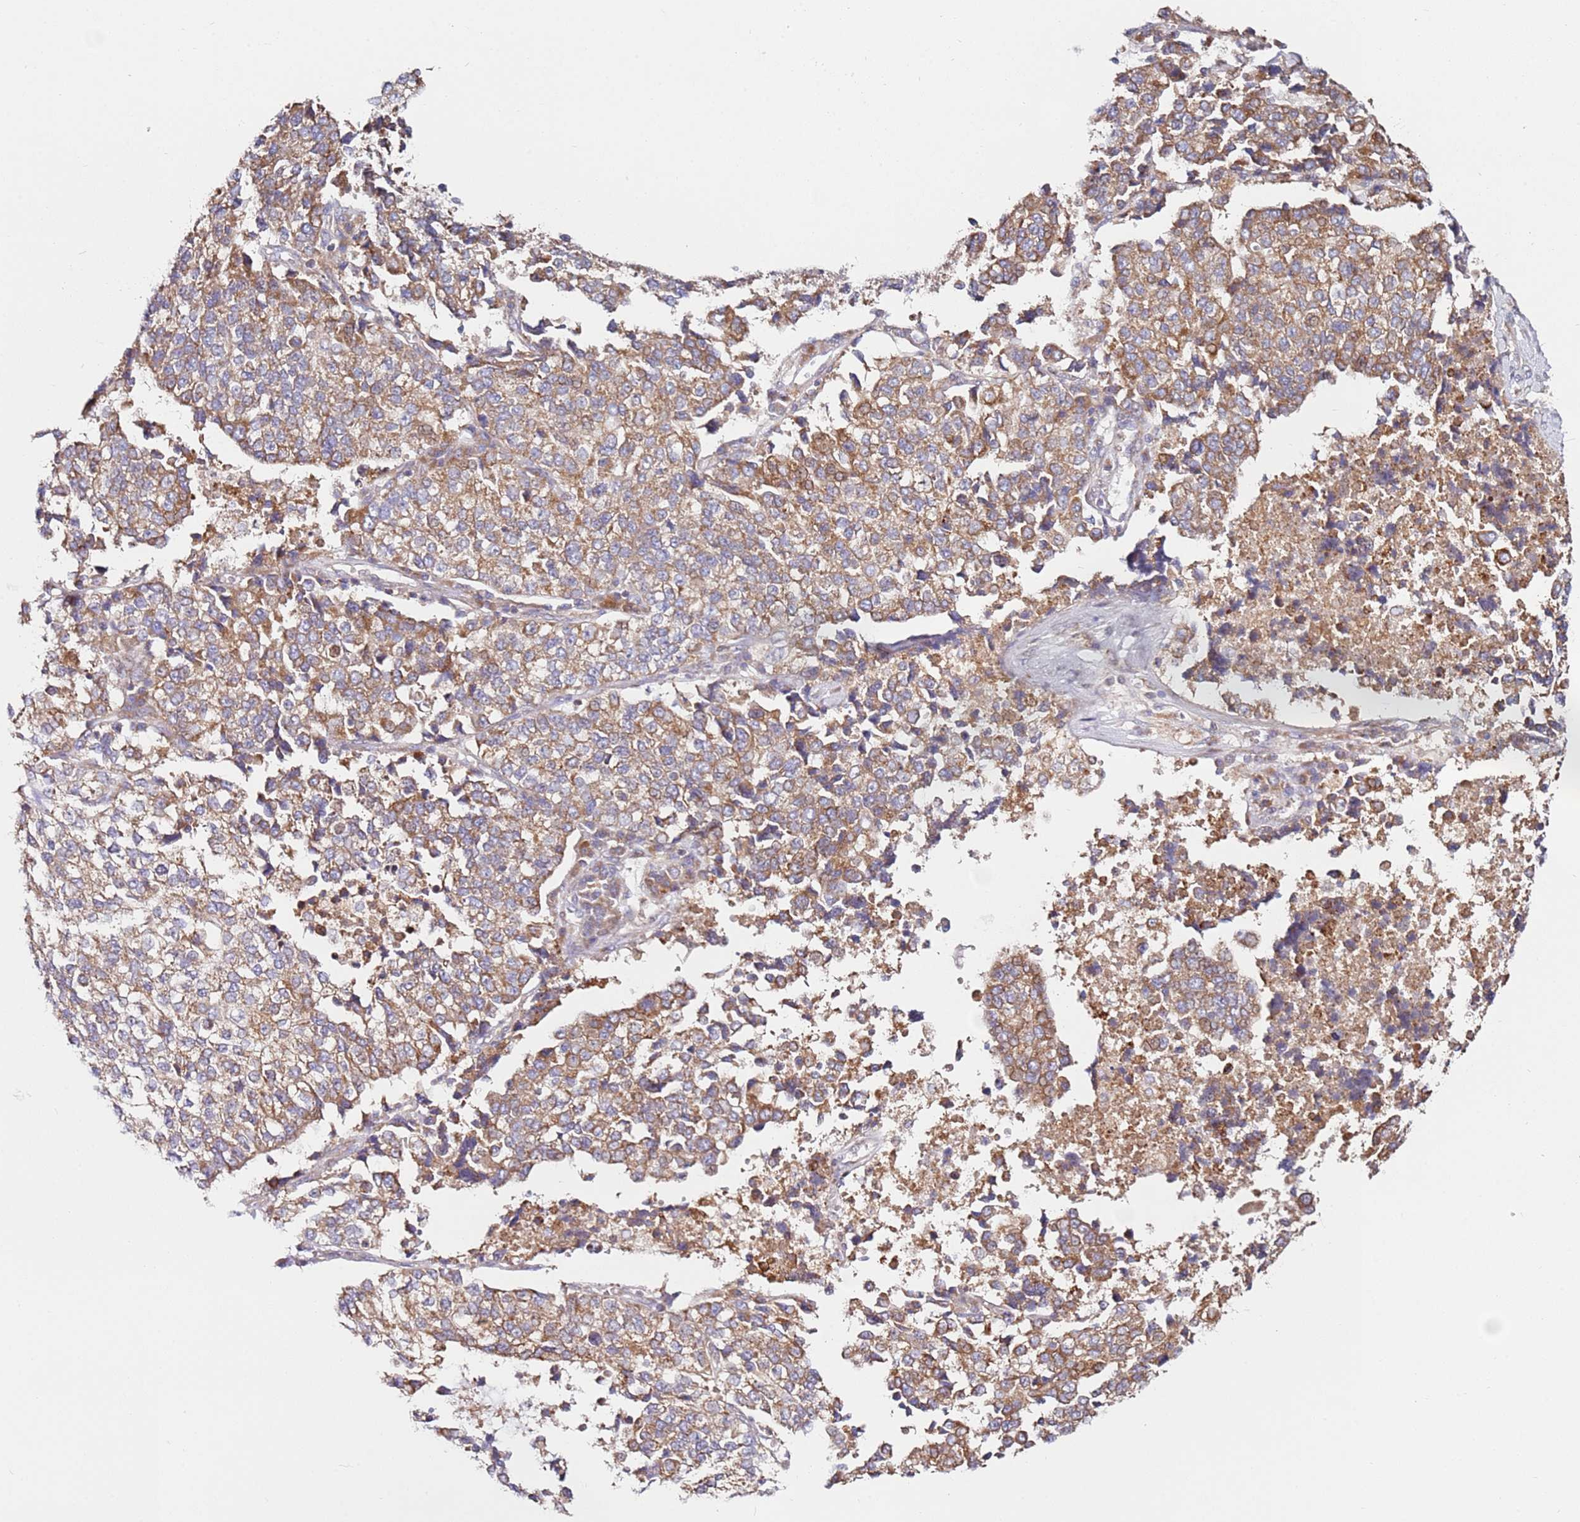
{"staining": {"intensity": "moderate", "quantity": ">75%", "location": "cytoplasmic/membranous"}, "tissue": "lung cancer", "cell_type": "Tumor cells", "image_type": "cancer", "snomed": [{"axis": "morphology", "description": "Adenocarcinoma, NOS"}, {"axis": "topography", "description": "Lung"}], "caption": "Moderate cytoplasmic/membranous staining for a protein is appreciated in approximately >75% of tumor cells of lung cancer using immunohistochemistry (IHC).", "gene": "CNOT9", "patient": {"sex": "male", "age": 49}}